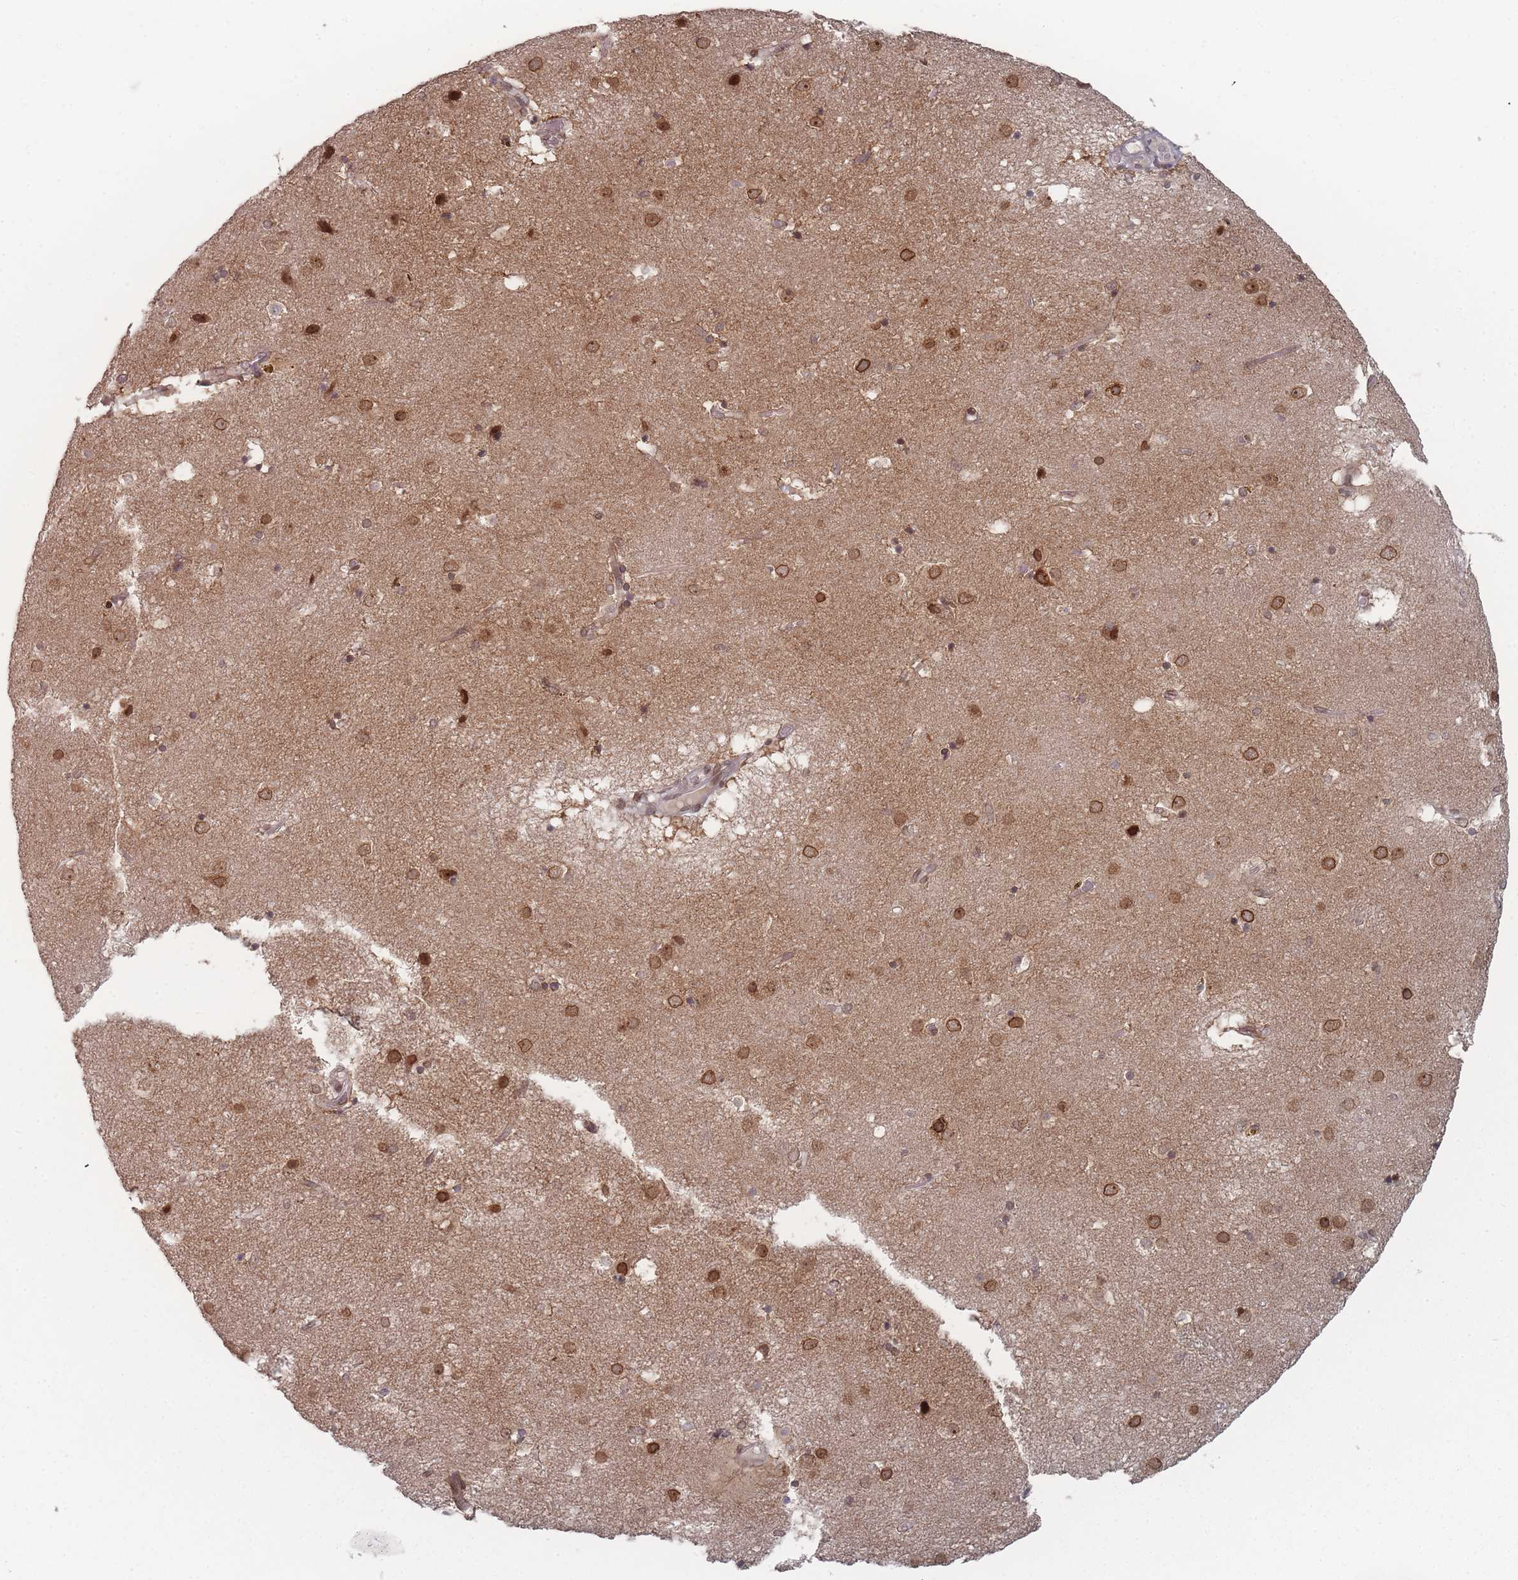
{"staining": {"intensity": "moderate", "quantity": "<25%", "location": "cytoplasmic/membranous,nuclear"}, "tissue": "caudate", "cell_type": "Glial cells", "image_type": "normal", "snomed": [{"axis": "morphology", "description": "Normal tissue, NOS"}, {"axis": "topography", "description": "Lateral ventricle wall"}], "caption": "A brown stain labels moderate cytoplasmic/membranous,nuclear staining of a protein in glial cells of unremarkable human caudate. The protein is shown in brown color, while the nuclei are stained blue.", "gene": "TBC1D25", "patient": {"sex": "male", "age": 70}}